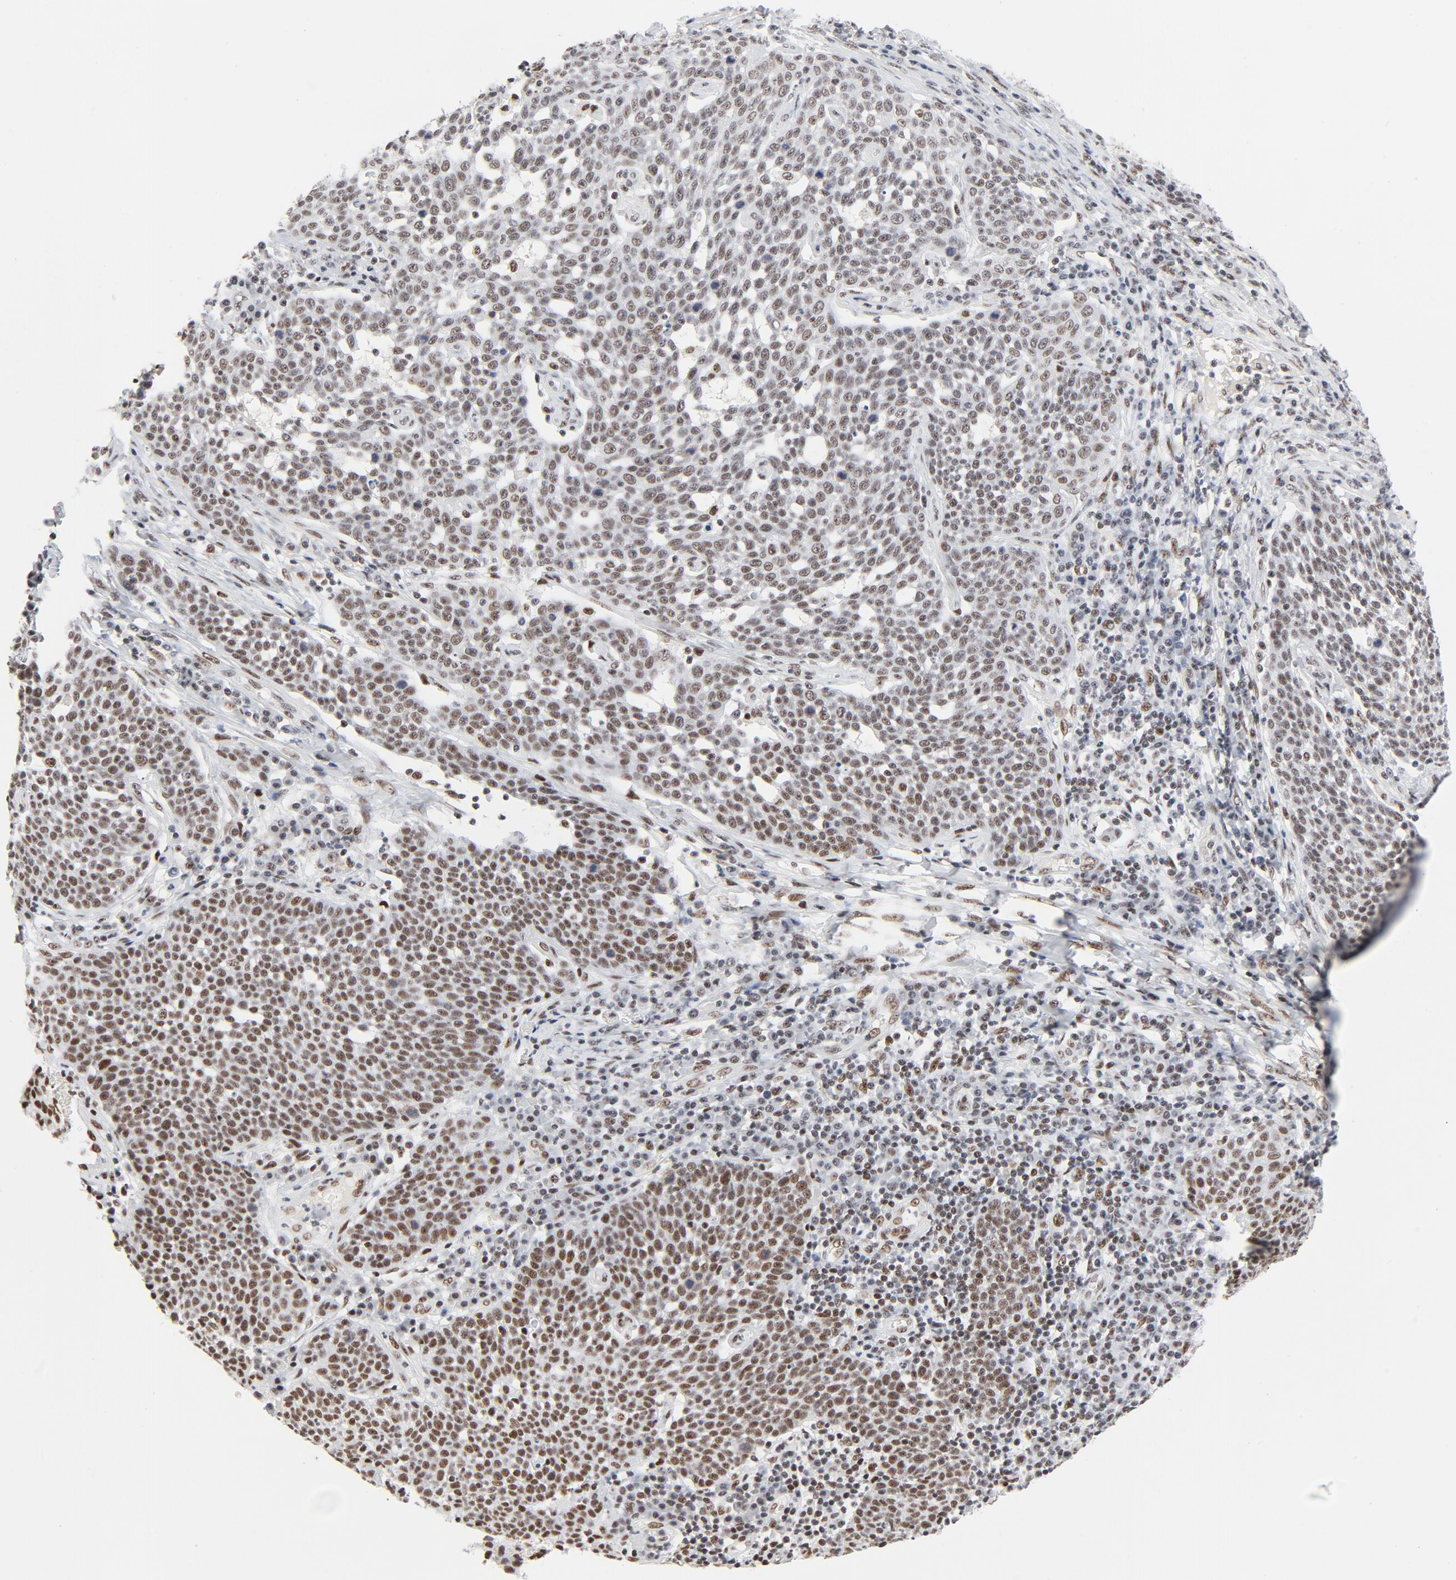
{"staining": {"intensity": "moderate", "quantity": ">75%", "location": "nuclear"}, "tissue": "cervical cancer", "cell_type": "Tumor cells", "image_type": "cancer", "snomed": [{"axis": "morphology", "description": "Squamous cell carcinoma, NOS"}, {"axis": "topography", "description": "Cervix"}], "caption": "This is an image of immunohistochemistry (IHC) staining of cervical cancer (squamous cell carcinoma), which shows moderate positivity in the nuclear of tumor cells.", "gene": "GTF2H1", "patient": {"sex": "female", "age": 34}}